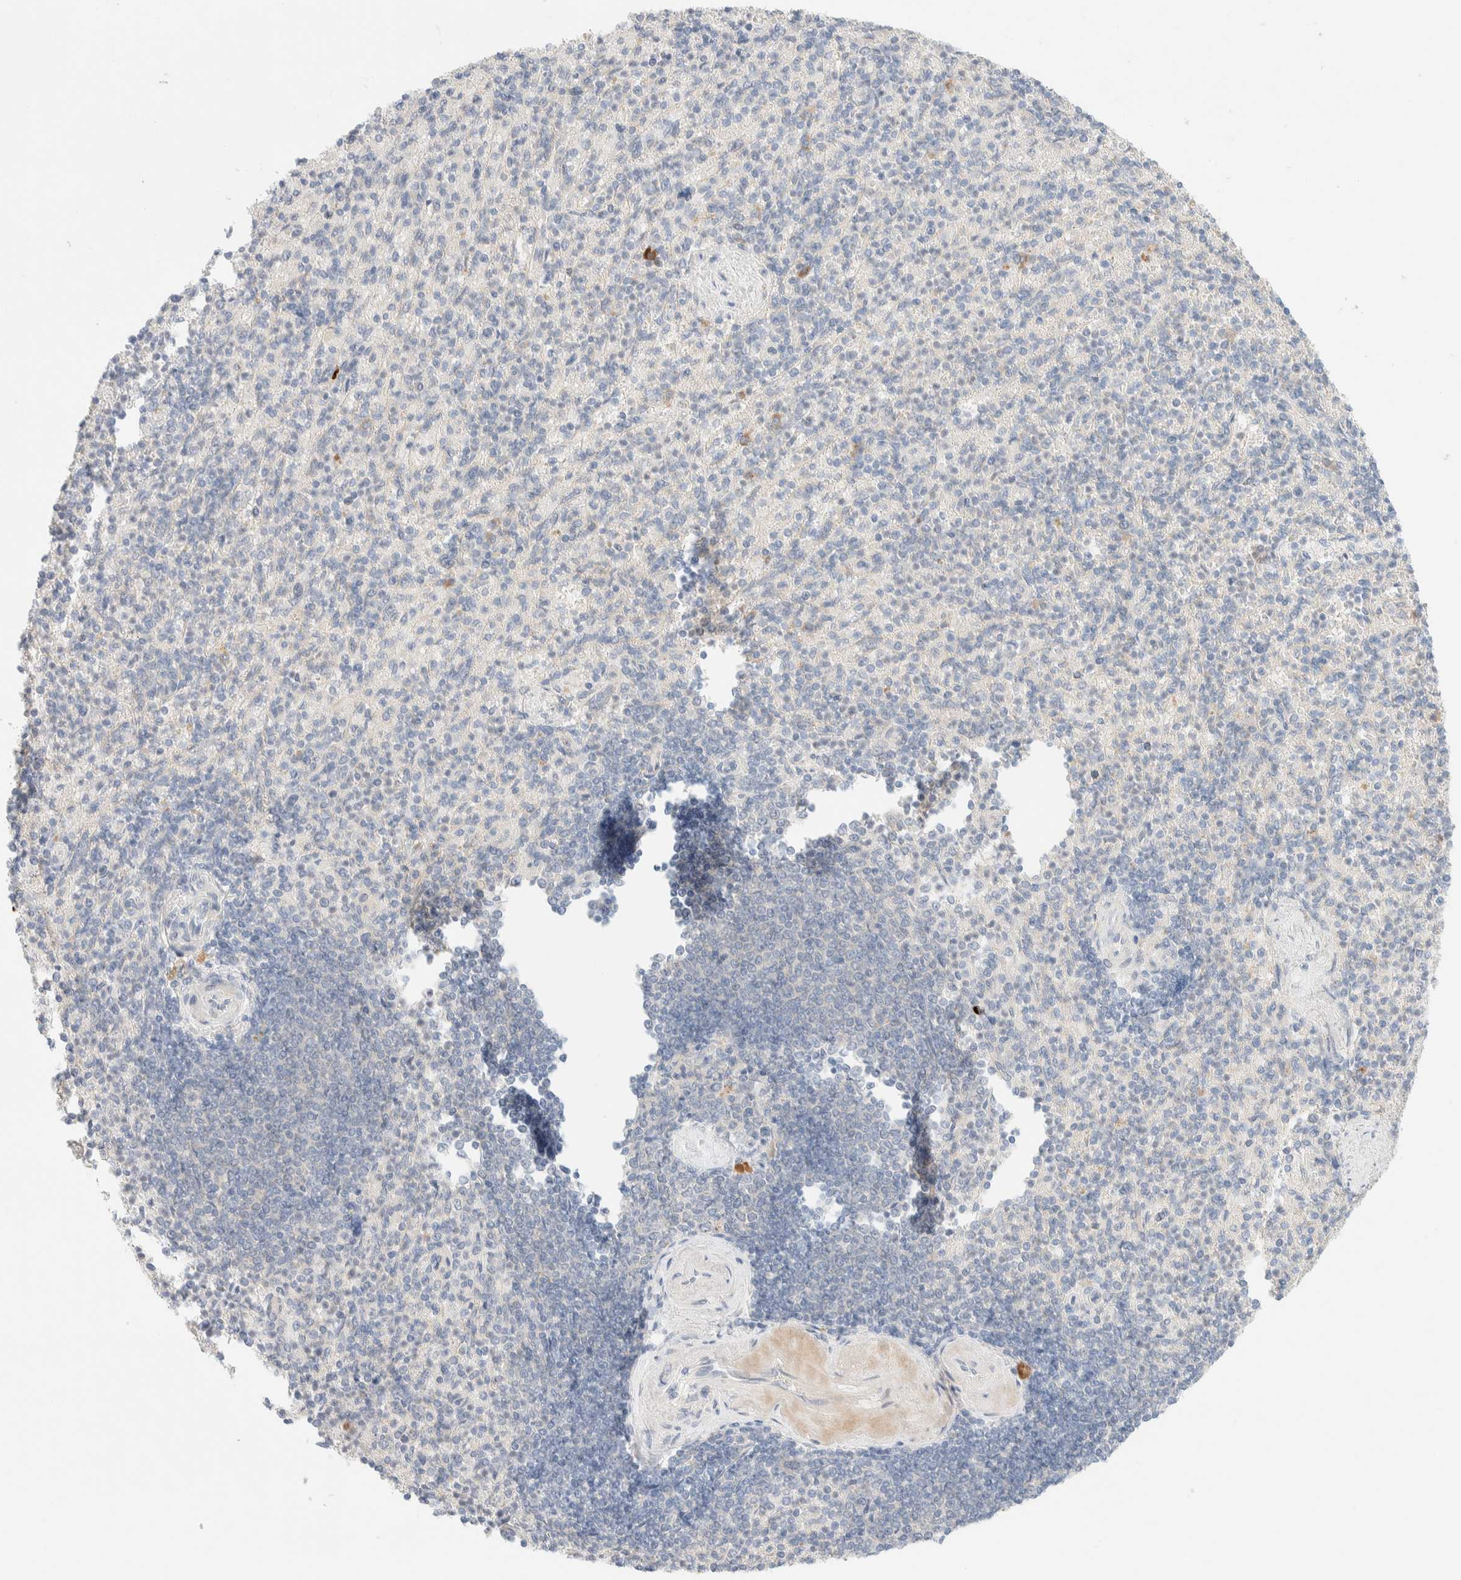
{"staining": {"intensity": "negative", "quantity": "none", "location": "none"}, "tissue": "spleen", "cell_type": "Cells in red pulp", "image_type": "normal", "snomed": [{"axis": "morphology", "description": "Normal tissue, NOS"}, {"axis": "topography", "description": "Spleen"}], "caption": "The image displays no staining of cells in red pulp in benign spleen. (Immunohistochemistry (ihc), brightfield microscopy, high magnification).", "gene": "CHKA", "patient": {"sex": "female", "age": 74}}